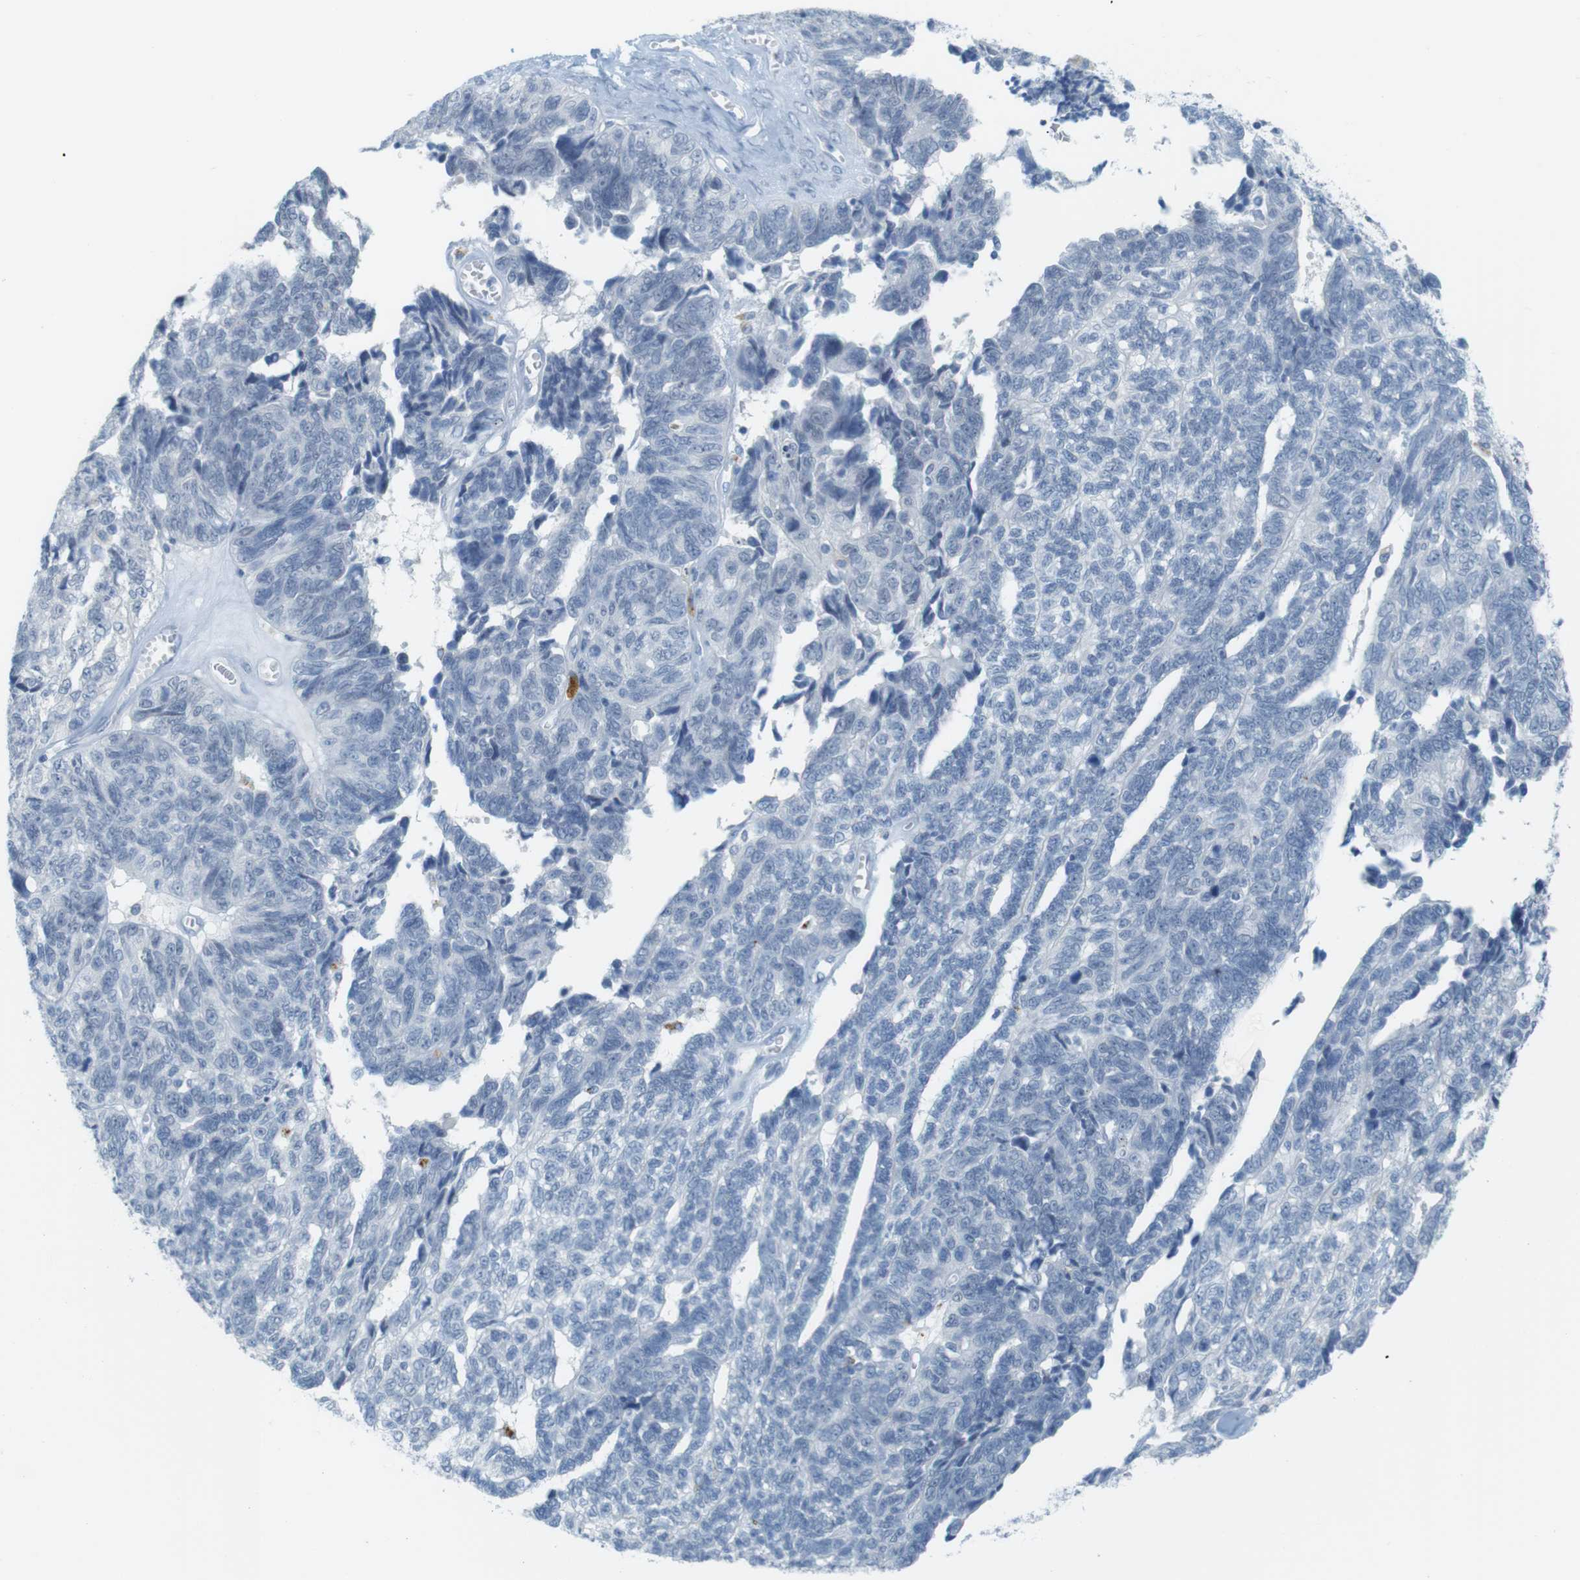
{"staining": {"intensity": "negative", "quantity": "none", "location": "none"}, "tissue": "ovarian cancer", "cell_type": "Tumor cells", "image_type": "cancer", "snomed": [{"axis": "morphology", "description": "Cystadenocarcinoma, serous, NOS"}, {"axis": "topography", "description": "Ovary"}], "caption": "Tumor cells are negative for protein expression in human ovarian serous cystadenocarcinoma.", "gene": "YIPF1", "patient": {"sex": "female", "age": 79}}